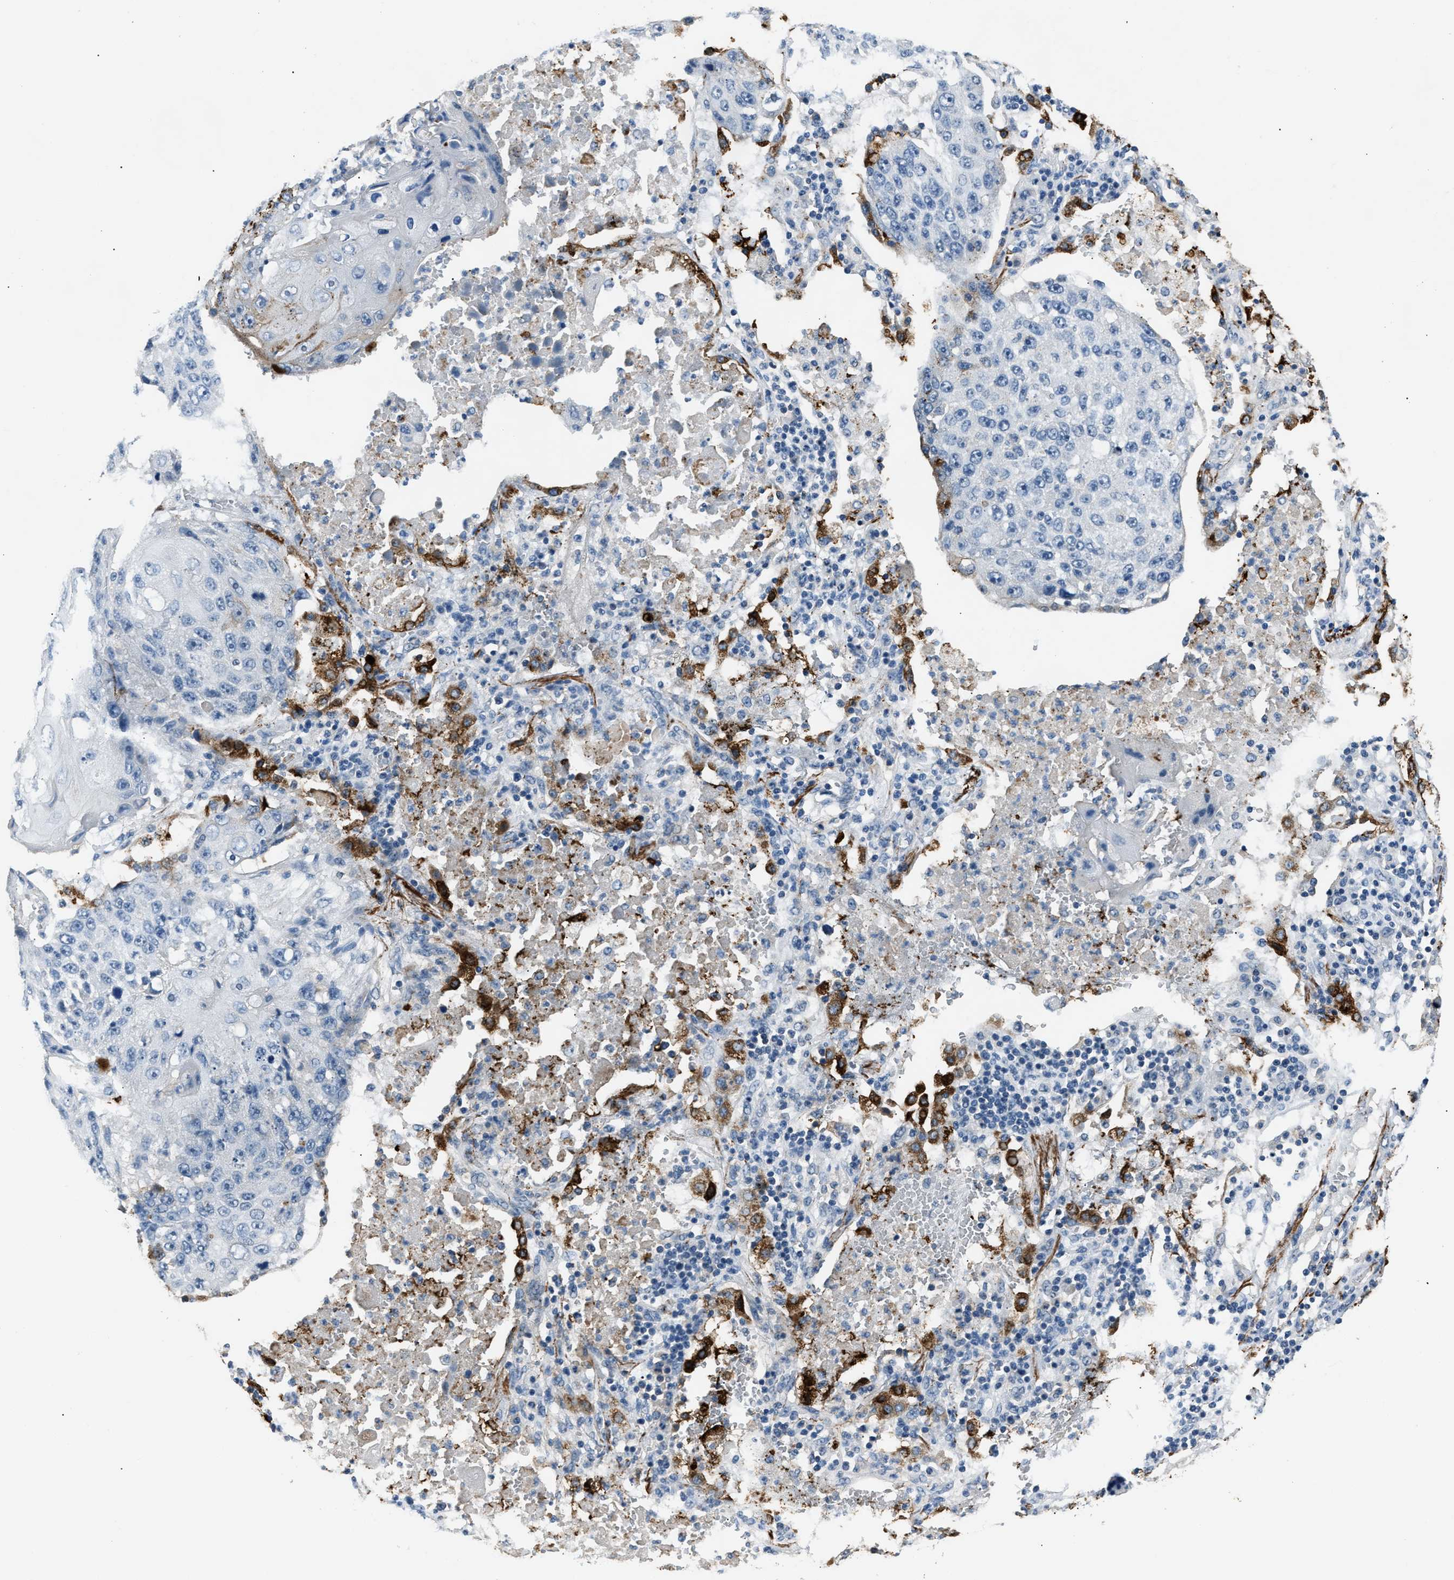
{"staining": {"intensity": "negative", "quantity": "none", "location": "none"}, "tissue": "lung cancer", "cell_type": "Tumor cells", "image_type": "cancer", "snomed": [{"axis": "morphology", "description": "Squamous cell carcinoma, NOS"}, {"axis": "topography", "description": "Lung"}], "caption": "Immunohistochemistry of lung cancer exhibits no expression in tumor cells. (DAB (3,3'-diaminobenzidine) IHC visualized using brightfield microscopy, high magnification).", "gene": "INHA", "patient": {"sex": "male", "age": 61}}